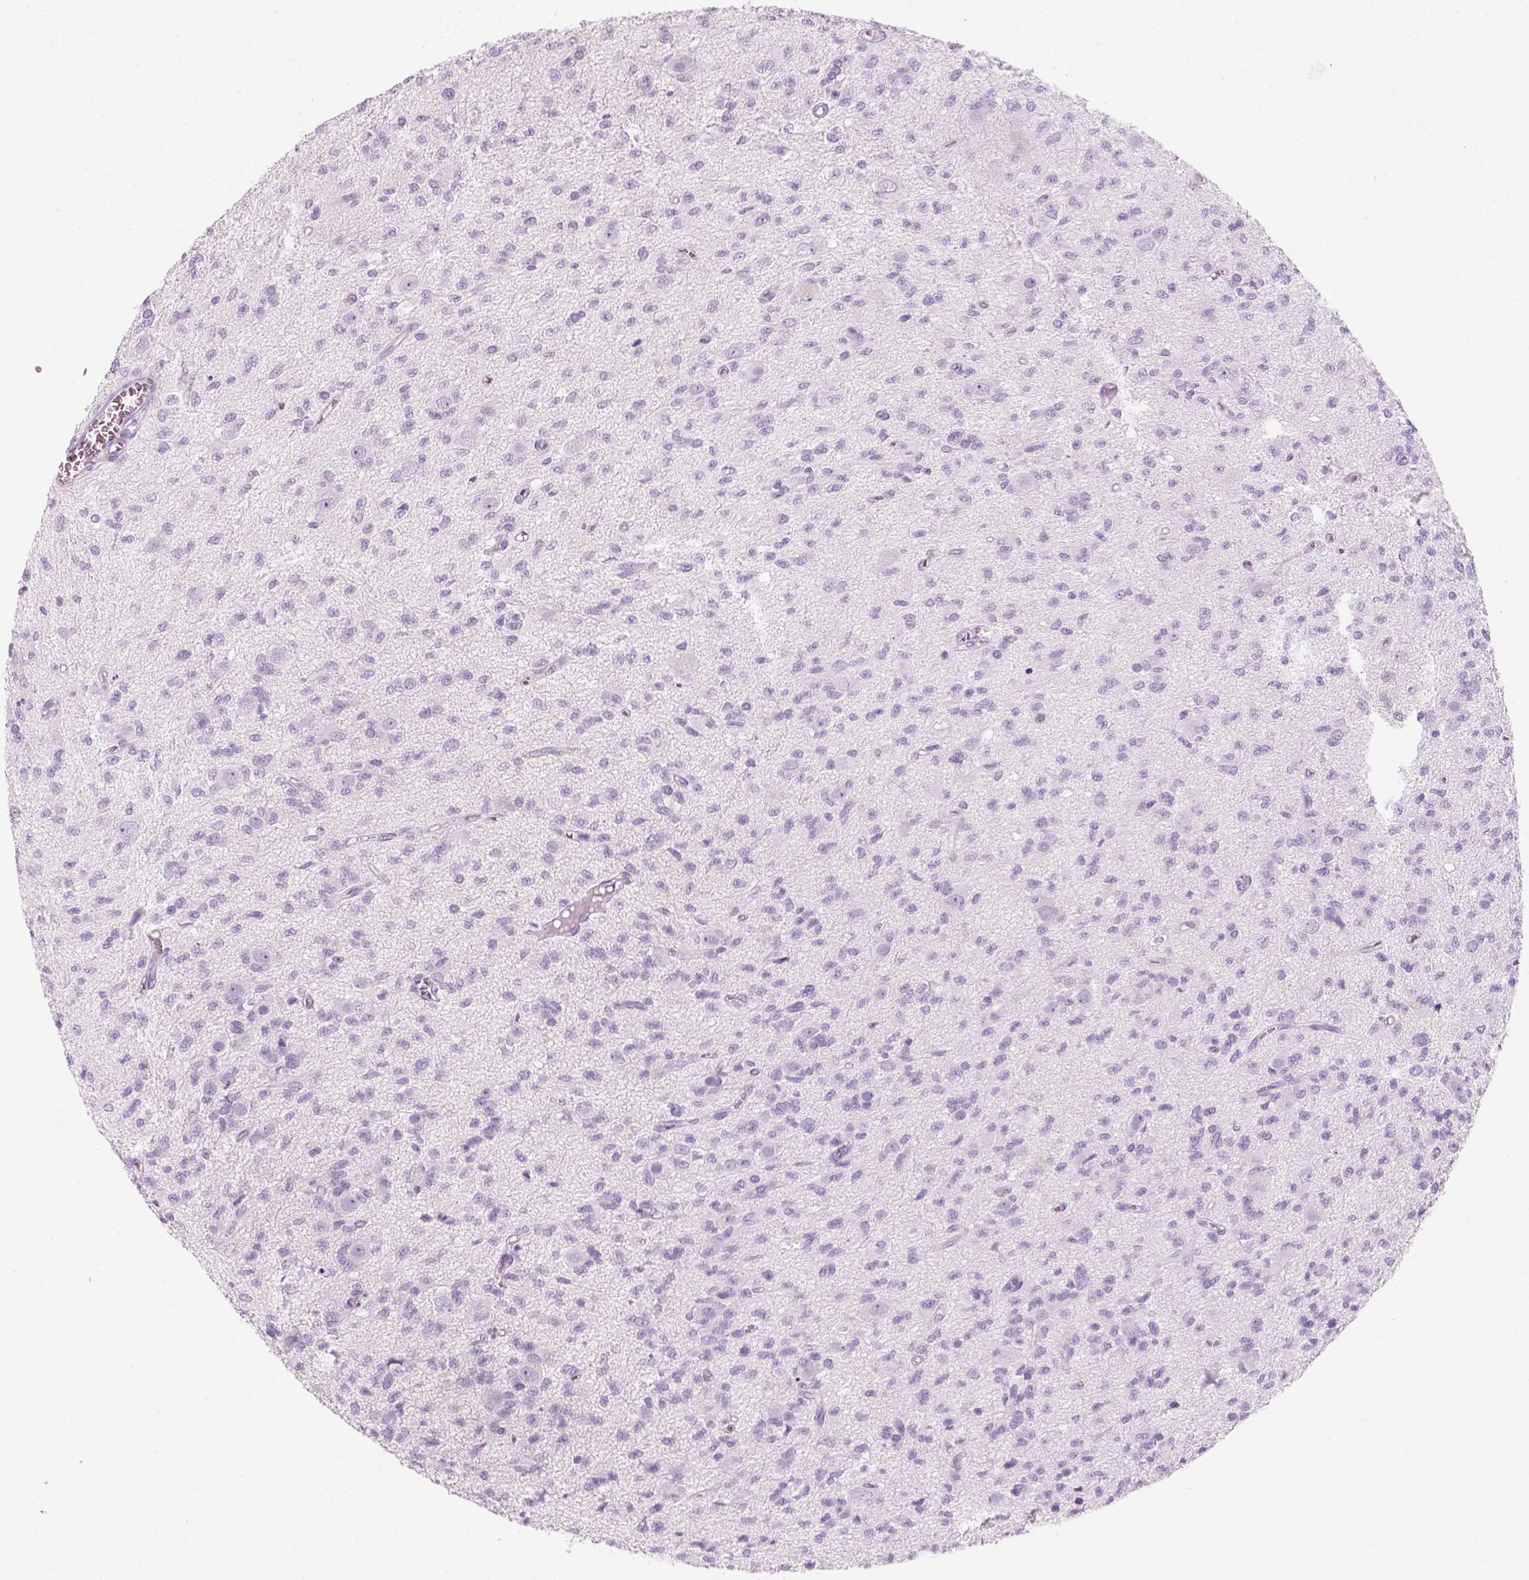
{"staining": {"intensity": "negative", "quantity": "none", "location": "none"}, "tissue": "glioma", "cell_type": "Tumor cells", "image_type": "cancer", "snomed": [{"axis": "morphology", "description": "Glioma, malignant, Low grade"}, {"axis": "topography", "description": "Brain"}], "caption": "Immunohistochemistry image of neoplastic tissue: human glioma stained with DAB demonstrates no significant protein staining in tumor cells.", "gene": "KRTAP11-1", "patient": {"sex": "male", "age": 64}}